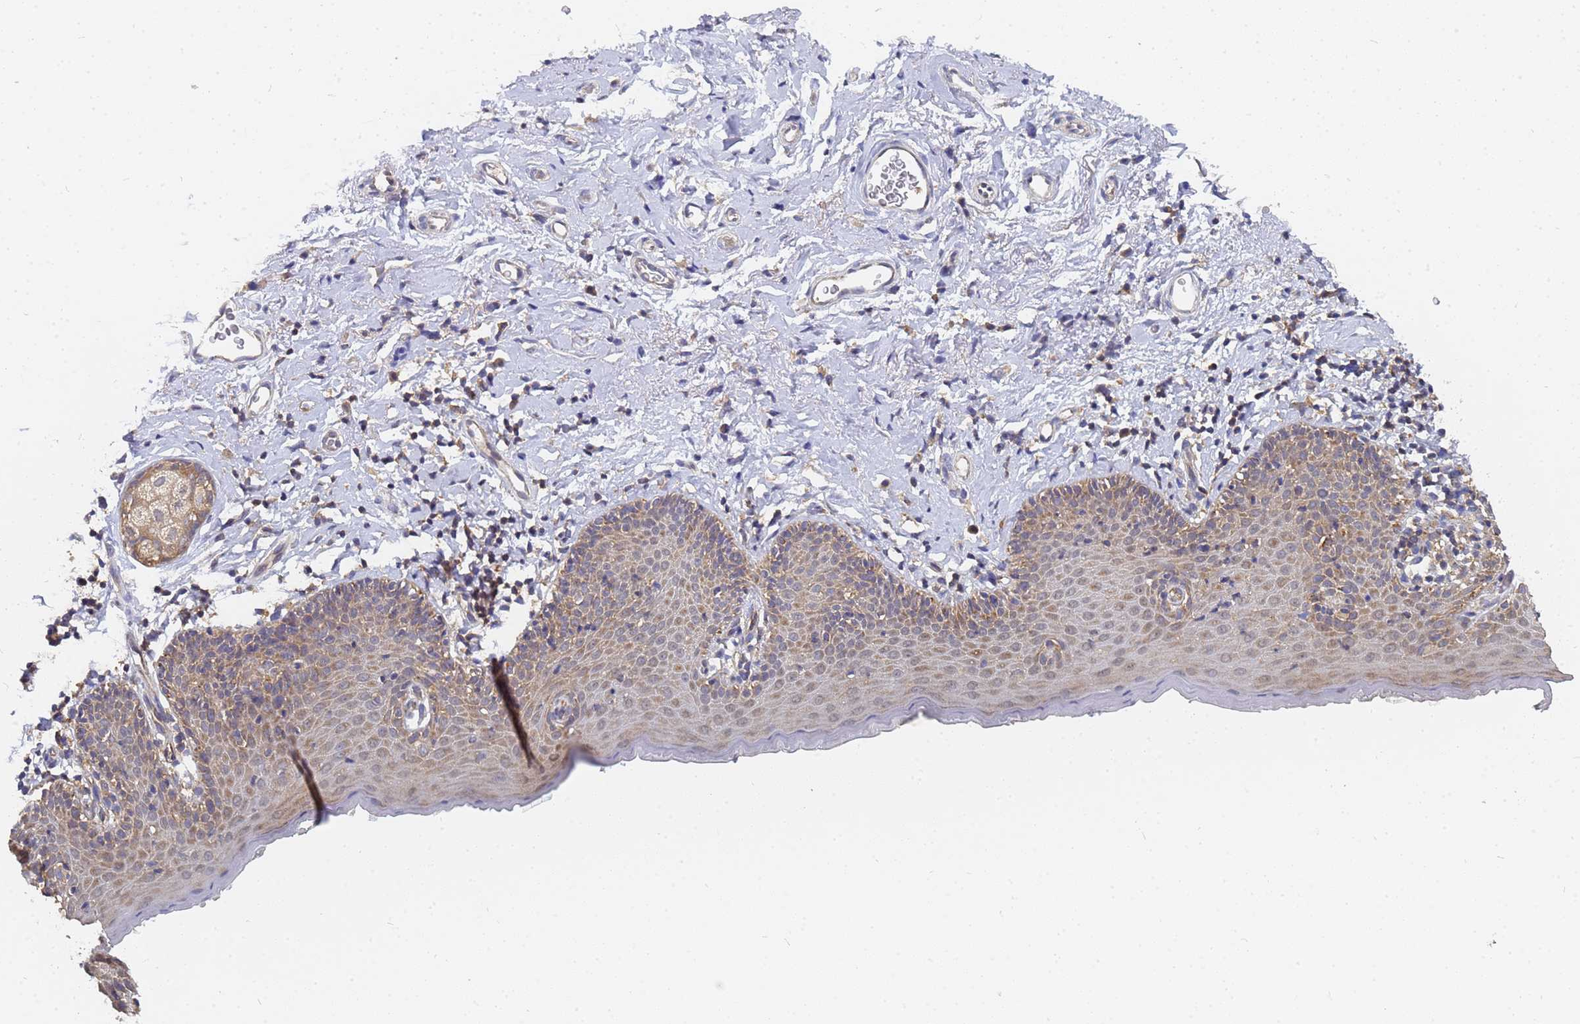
{"staining": {"intensity": "moderate", "quantity": "25%-75%", "location": "cytoplasmic/membranous"}, "tissue": "skin", "cell_type": "Epidermal cells", "image_type": "normal", "snomed": [{"axis": "morphology", "description": "Normal tissue, NOS"}, {"axis": "topography", "description": "Vulva"}], "caption": "Immunohistochemistry histopathology image of benign skin: human skin stained using immunohistochemistry demonstrates medium levels of moderate protein expression localized specifically in the cytoplasmic/membranous of epidermal cells, appearing as a cytoplasmic/membranous brown color.", "gene": "ALS2CL", "patient": {"sex": "female", "age": 66}}